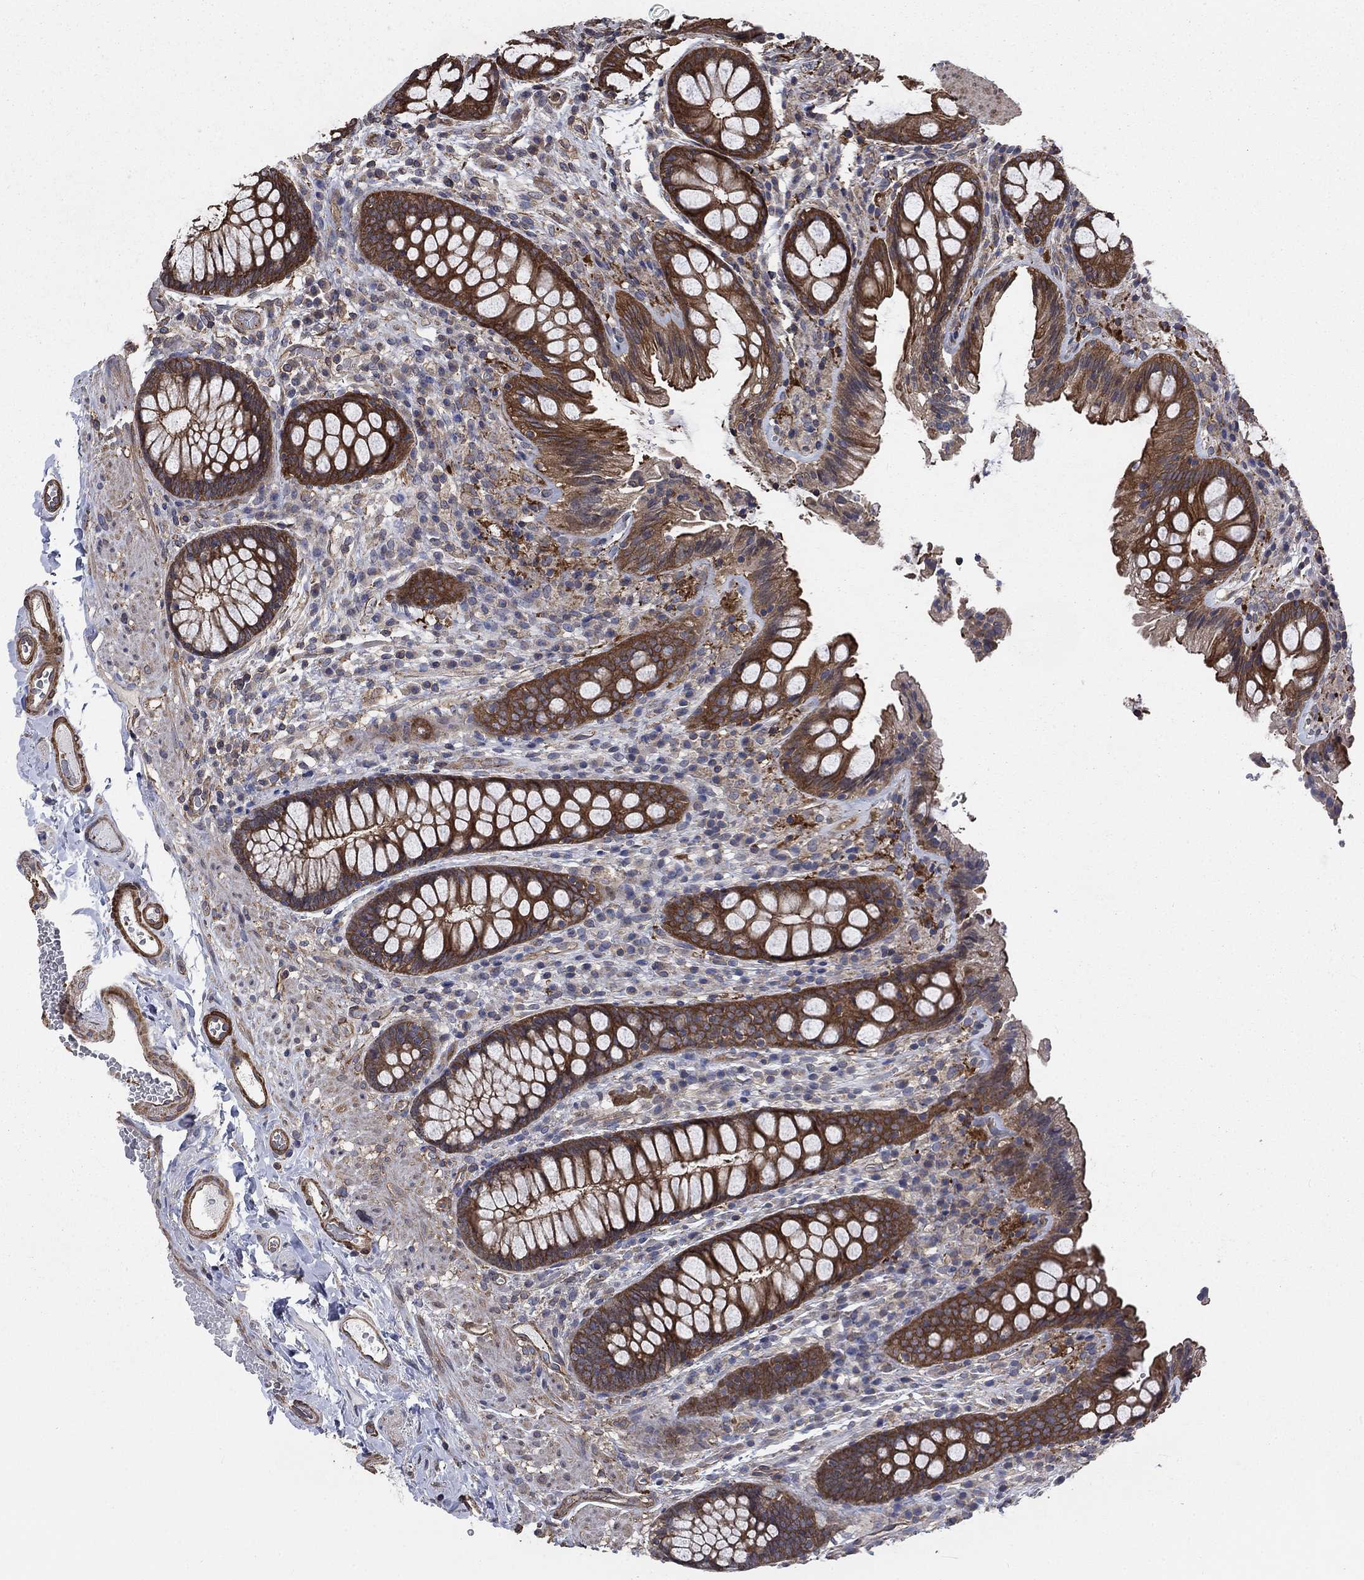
{"staining": {"intensity": "moderate", "quantity": "<25%", "location": "cytoplasmic/membranous"}, "tissue": "colon", "cell_type": "Endothelial cells", "image_type": "normal", "snomed": [{"axis": "morphology", "description": "Normal tissue, NOS"}, {"axis": "topography", "description": "Colon"}], "caption": "This image exhibits IHC staining of normal colon, with low moderate cytoplasmic/membranous positivity in approximately <25% of endothelial cells.", "gene": "PDE3A", "patient": {"sex": "female", "age": 86}}